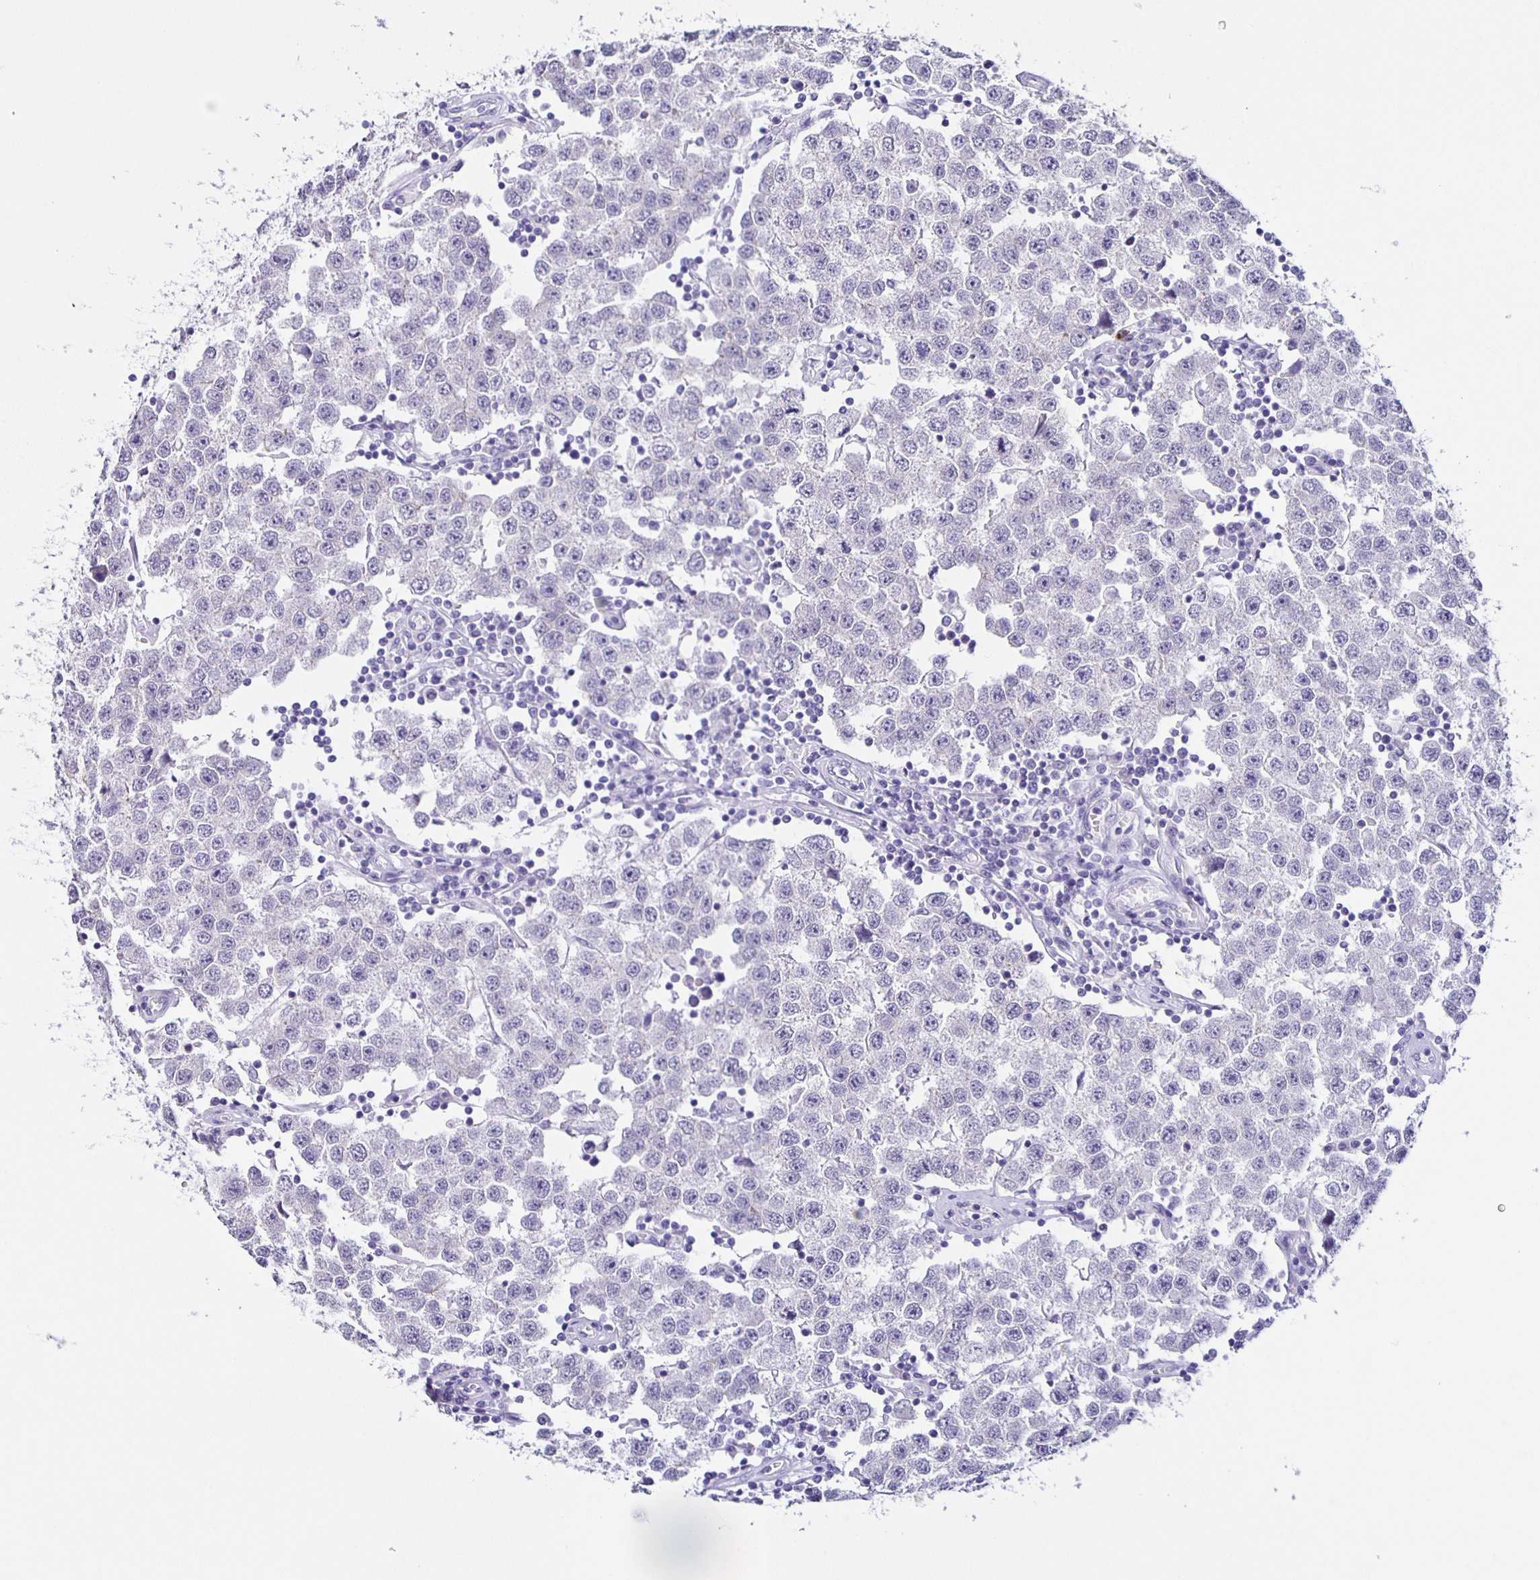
{"staining": {"intensity": "negative", "quantity": "none", "location": "none"}, "tissue": "testis cancer", "cell_type": "Tumor cells", "image_type": "cancer", "snomed": [{"axis": "morphology", "description": "Seminoma, NOS"}, {"axis": "topography", "description": "Testis"}], "caption": "Tumor cells show no significant positivity in testis cancer. (DAB (3,3'-diaminobenzidine) immunohistochemistry visualized using brightfield microscopy, high magnification).", "gene": "SLC12A3", "patient": {"sex": "male", "age": 34}}